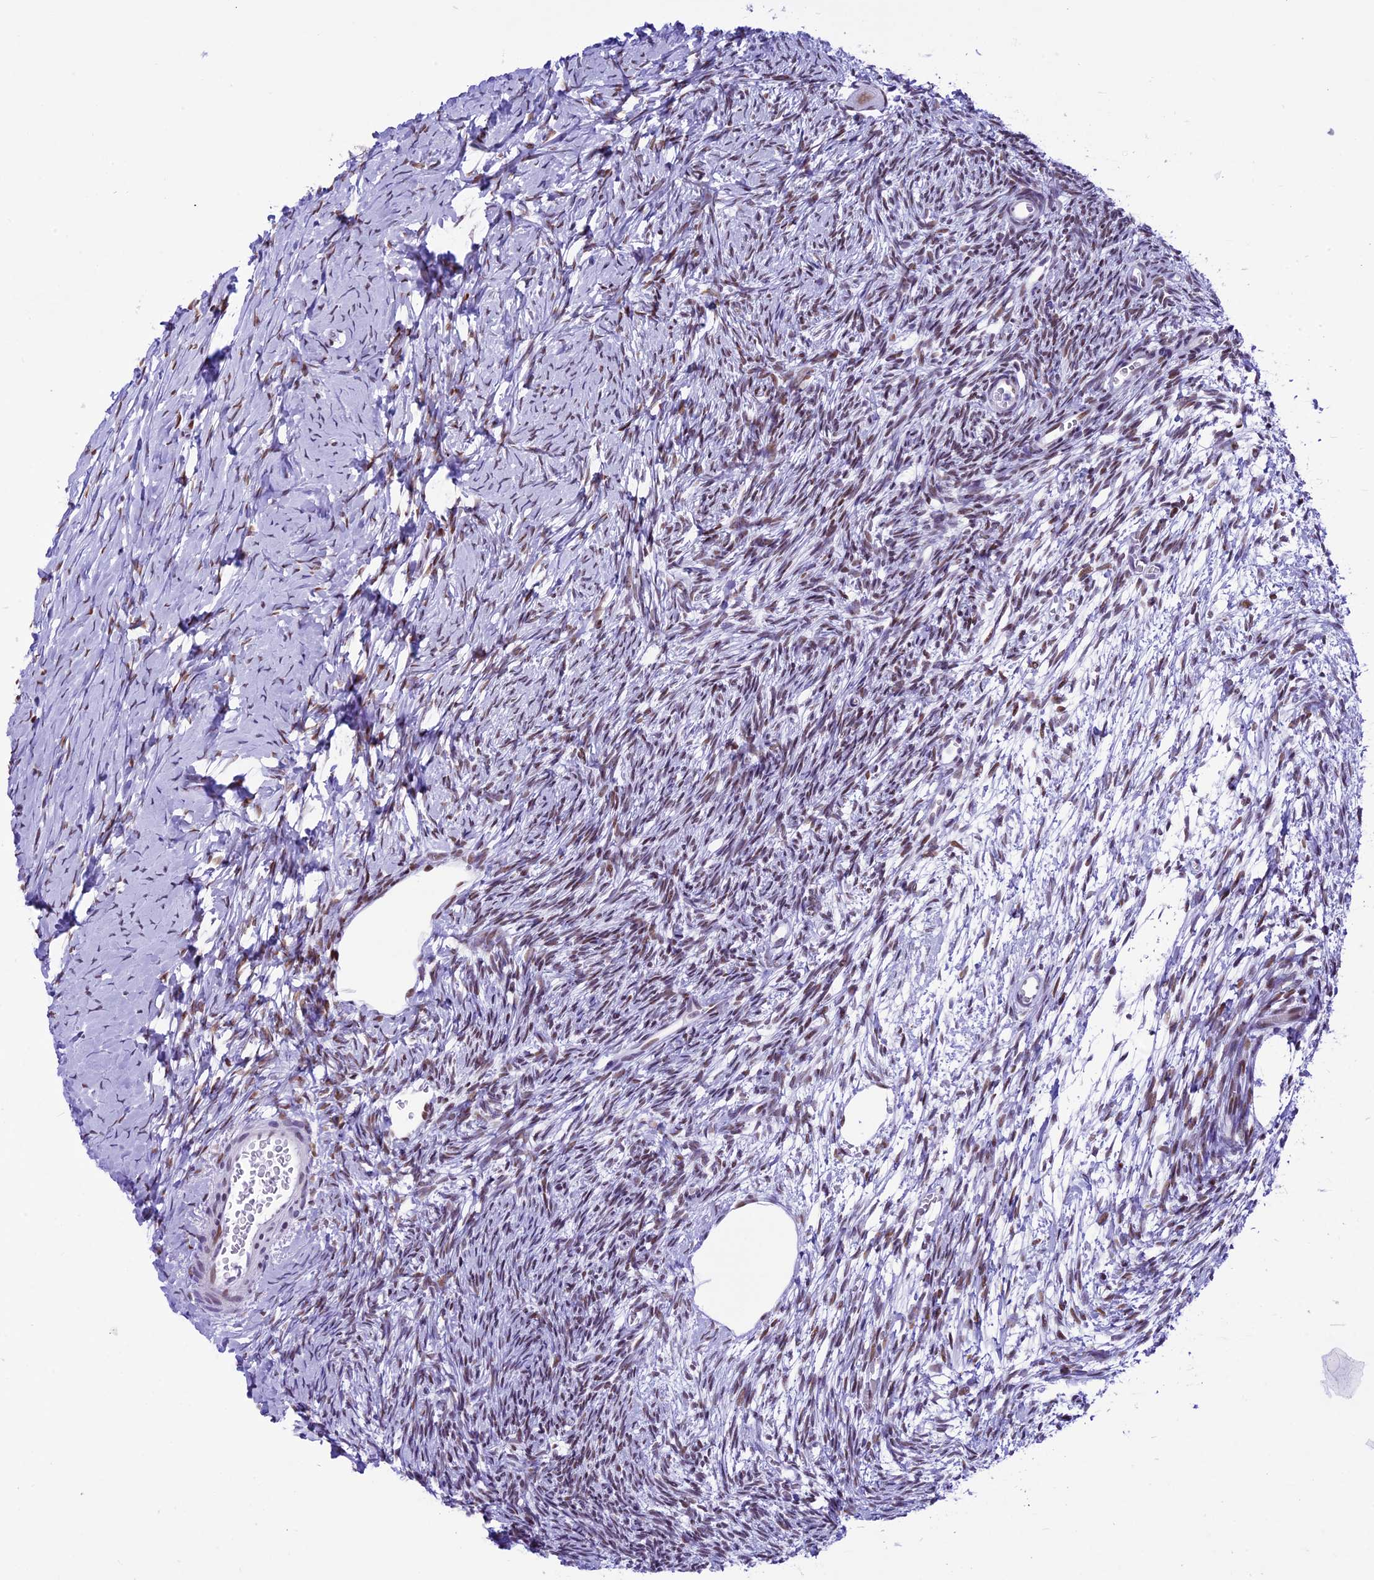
{"staining": {"intensity": "weak", "quantity": ">75%", "location": "nuclear"}, "tissue": "ovary", "cell_type": "Follicle cells", "image_type": "normal", "snomed": [{"axis": "morphology", "description": "Normal tissue, NOS"}, {"axis": "topography", "description": "Ovary"}], "caption": "This micrograph reveals immunohistochemistry staining of unremarkable human ovary, with low weak nuclear positivity in about >75% of follicle cells.", "gene": "RPS6KB1", "patient": {"sex": "female", "age": 39}}